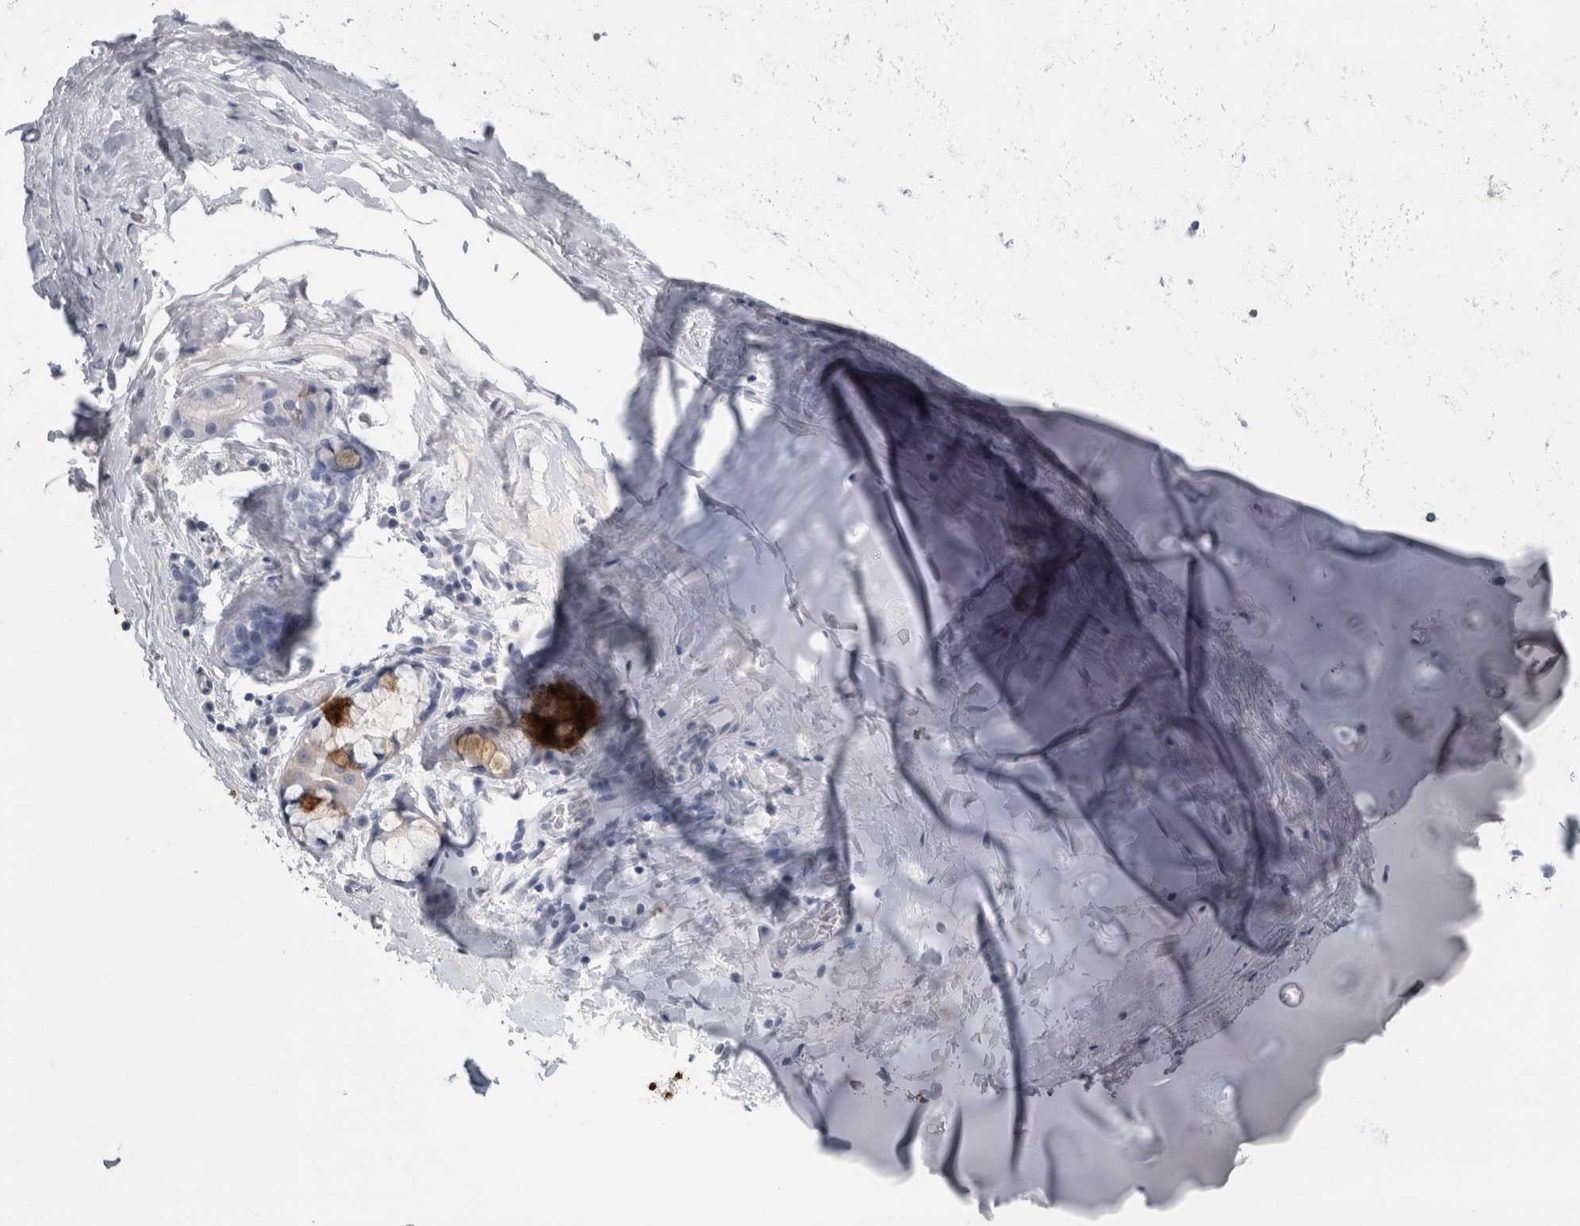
{"staining": {"intensity": "negative", "quantity": "none", "location": "none"}, "tissue": "adipose tissue", "cell_type": "Adipocytes", "image_type": "normal", "snomed": [{"axis": "morphology", "description": "Normal tissue, NOS"}, {"axis": "topography", "description": "Cartilage tissue"}], "caption": "This is a image of immunohistochemistry staining of unremarkable adipose tissue, which shows no positivity in adipocytes.", "gene": "MSMB", "patient": {"sex": "female", "age": 63}}